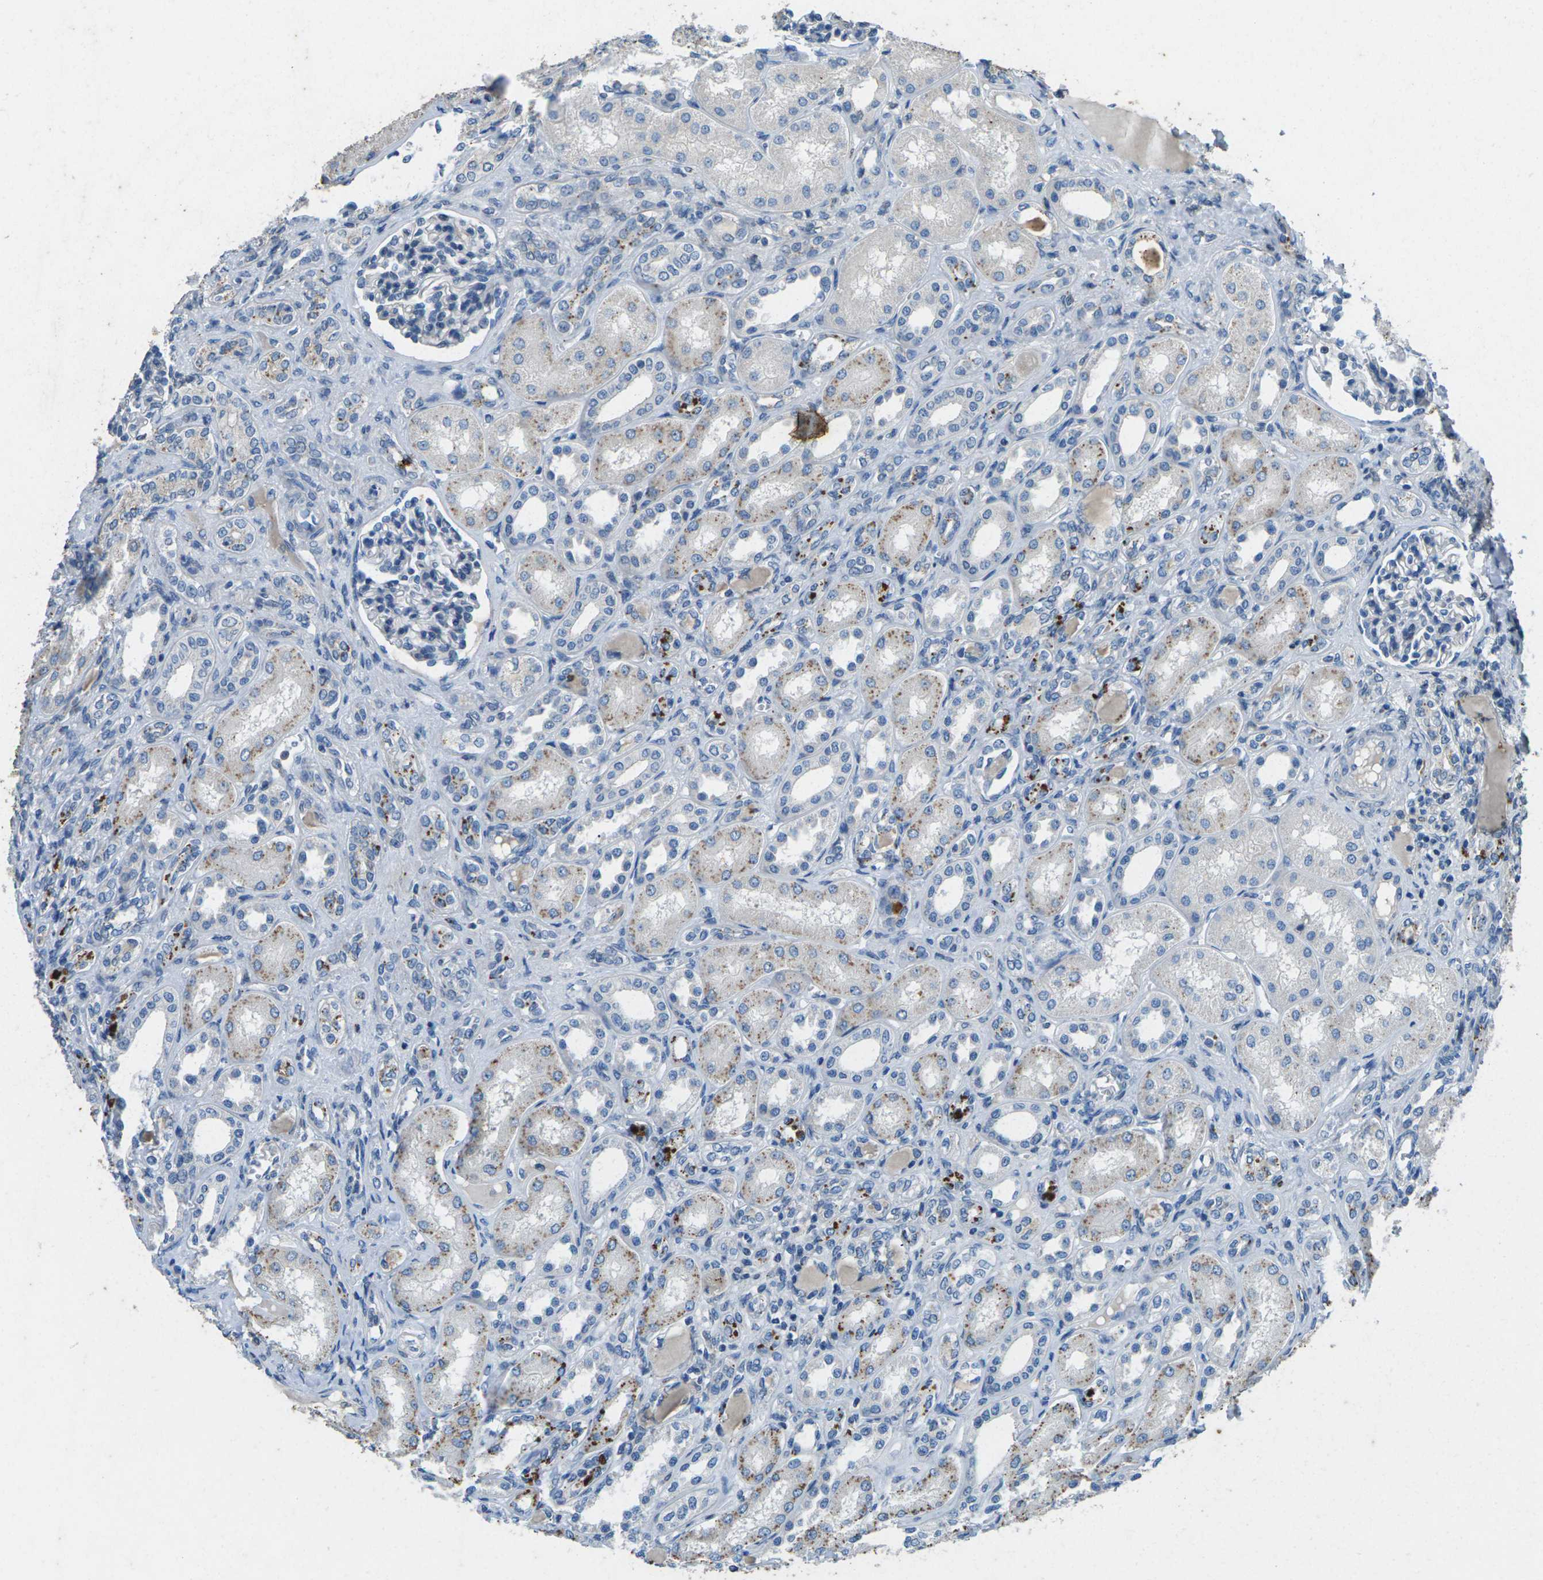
{"staining": {"intensity": "negative", "quantity": "none", "location": "none"}, "tissue": "kidney", "cell_type": "Cells in glomeruli", "image_type": "normal", "snomed": [{"axis": "morphology", "description": "Normal tissue, NOS"}, {"axis": "topography", "description": "Kidney"}], "caption": "Human kidney stained for a protein using IHC shows no positivity in cells in glomeruli.", "gene": "SIGLEC14", "patient": {"sex": "male", "age": 7}}